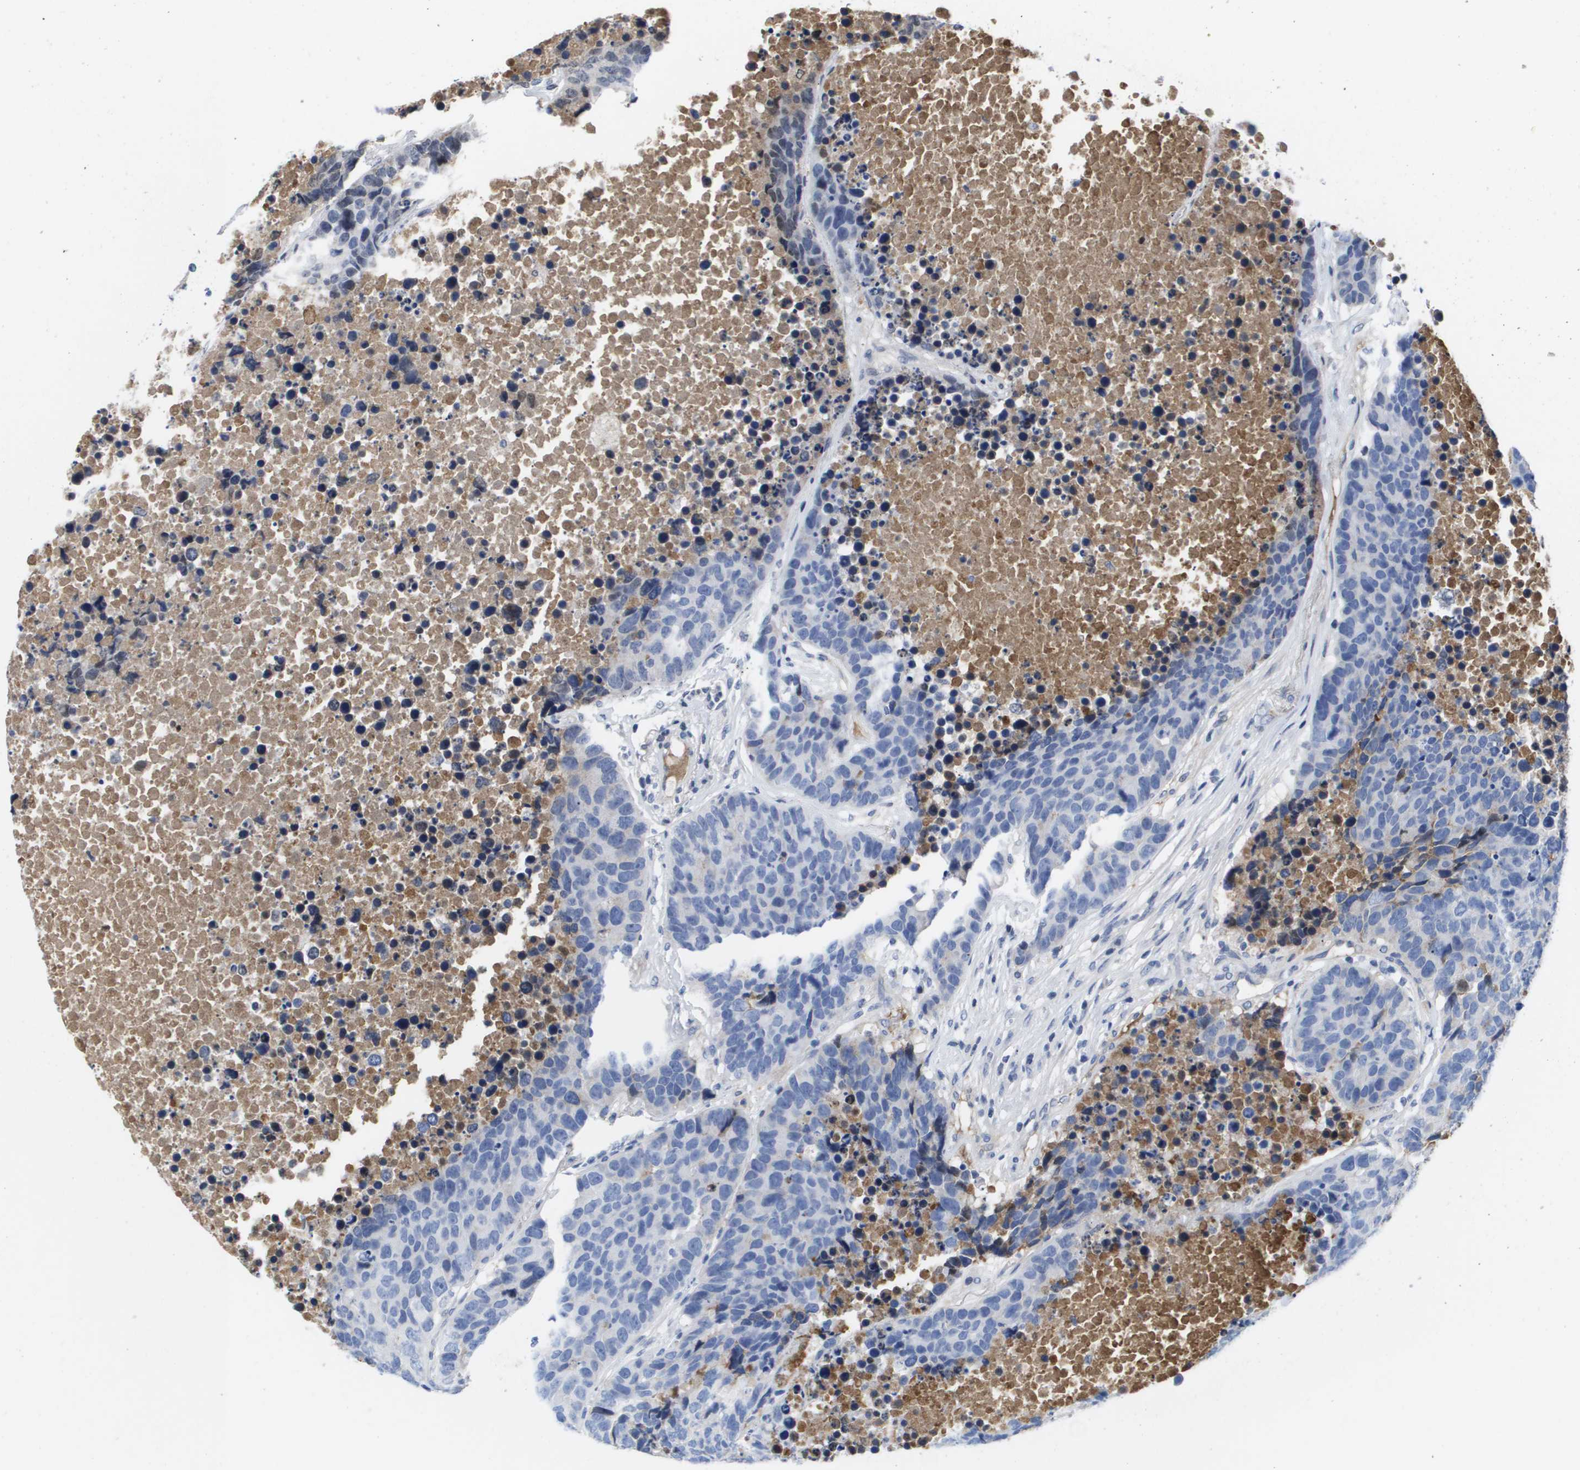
{"staining": {"intensity": "negative", "quantity": "none", "location": "none"}, "tissue": "carcinoid", "cell_type": "Tumor cells", "image_type": "cancer", "snomed": [{"axis": "morphology", "description": "Carcinoid, malignant, NOS"}, {"axis": "topography", "description": "Lung"}], "caption": "Immunohistochemistry (IHC) photomicrograph of human malignant carcinoid stained for a protein (brown), which demonstrates no staining in tumor cells. (Brightfield microscopy of DAB (3,3'-diaminobenzidine) immunohistochemistry (IHC) at high magnification).", "gene": "SERPINC1", "patient": {"sex": "male", "age": 60}}